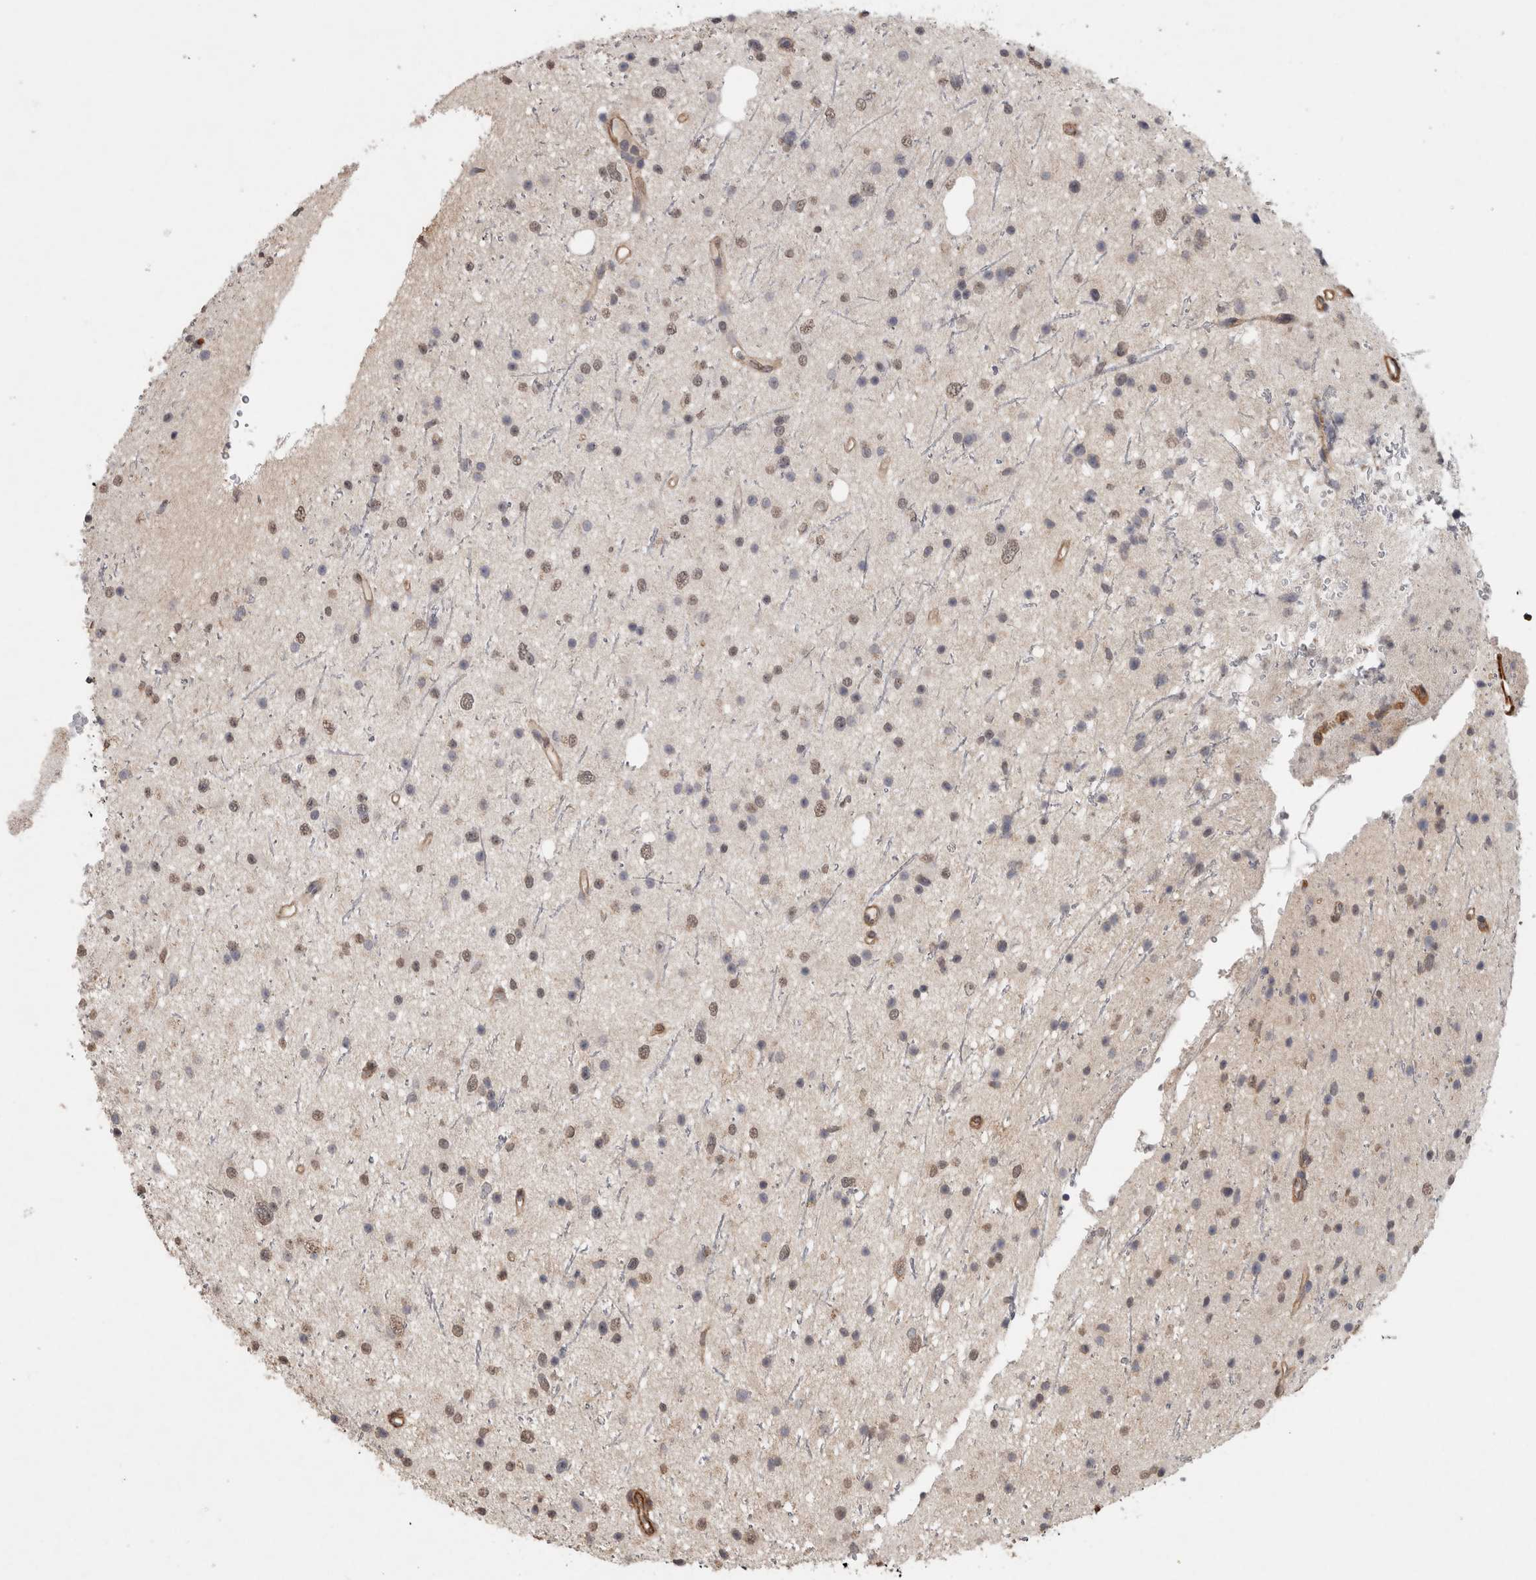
{"staining": {"intensity": "weak", "quantity": ">75%", "location": "nuclear"}, "tissue": "glioma", "cell_type": "Tumor cells", "image_type": "cancer", "snomed": [{"axis": "morphology", "description": "Glioma, malignant, Low grade"}, {"axis": "topography", "description": "Cerebral cortex"}], "caption": "This histopathology image shows IHC staining of human low-grade glioma (malignant), with low weak nuclear expression in approximately >75% of tumor cells.", "gene": "RECK", "patient": {"sex": "female", "age": 39}}